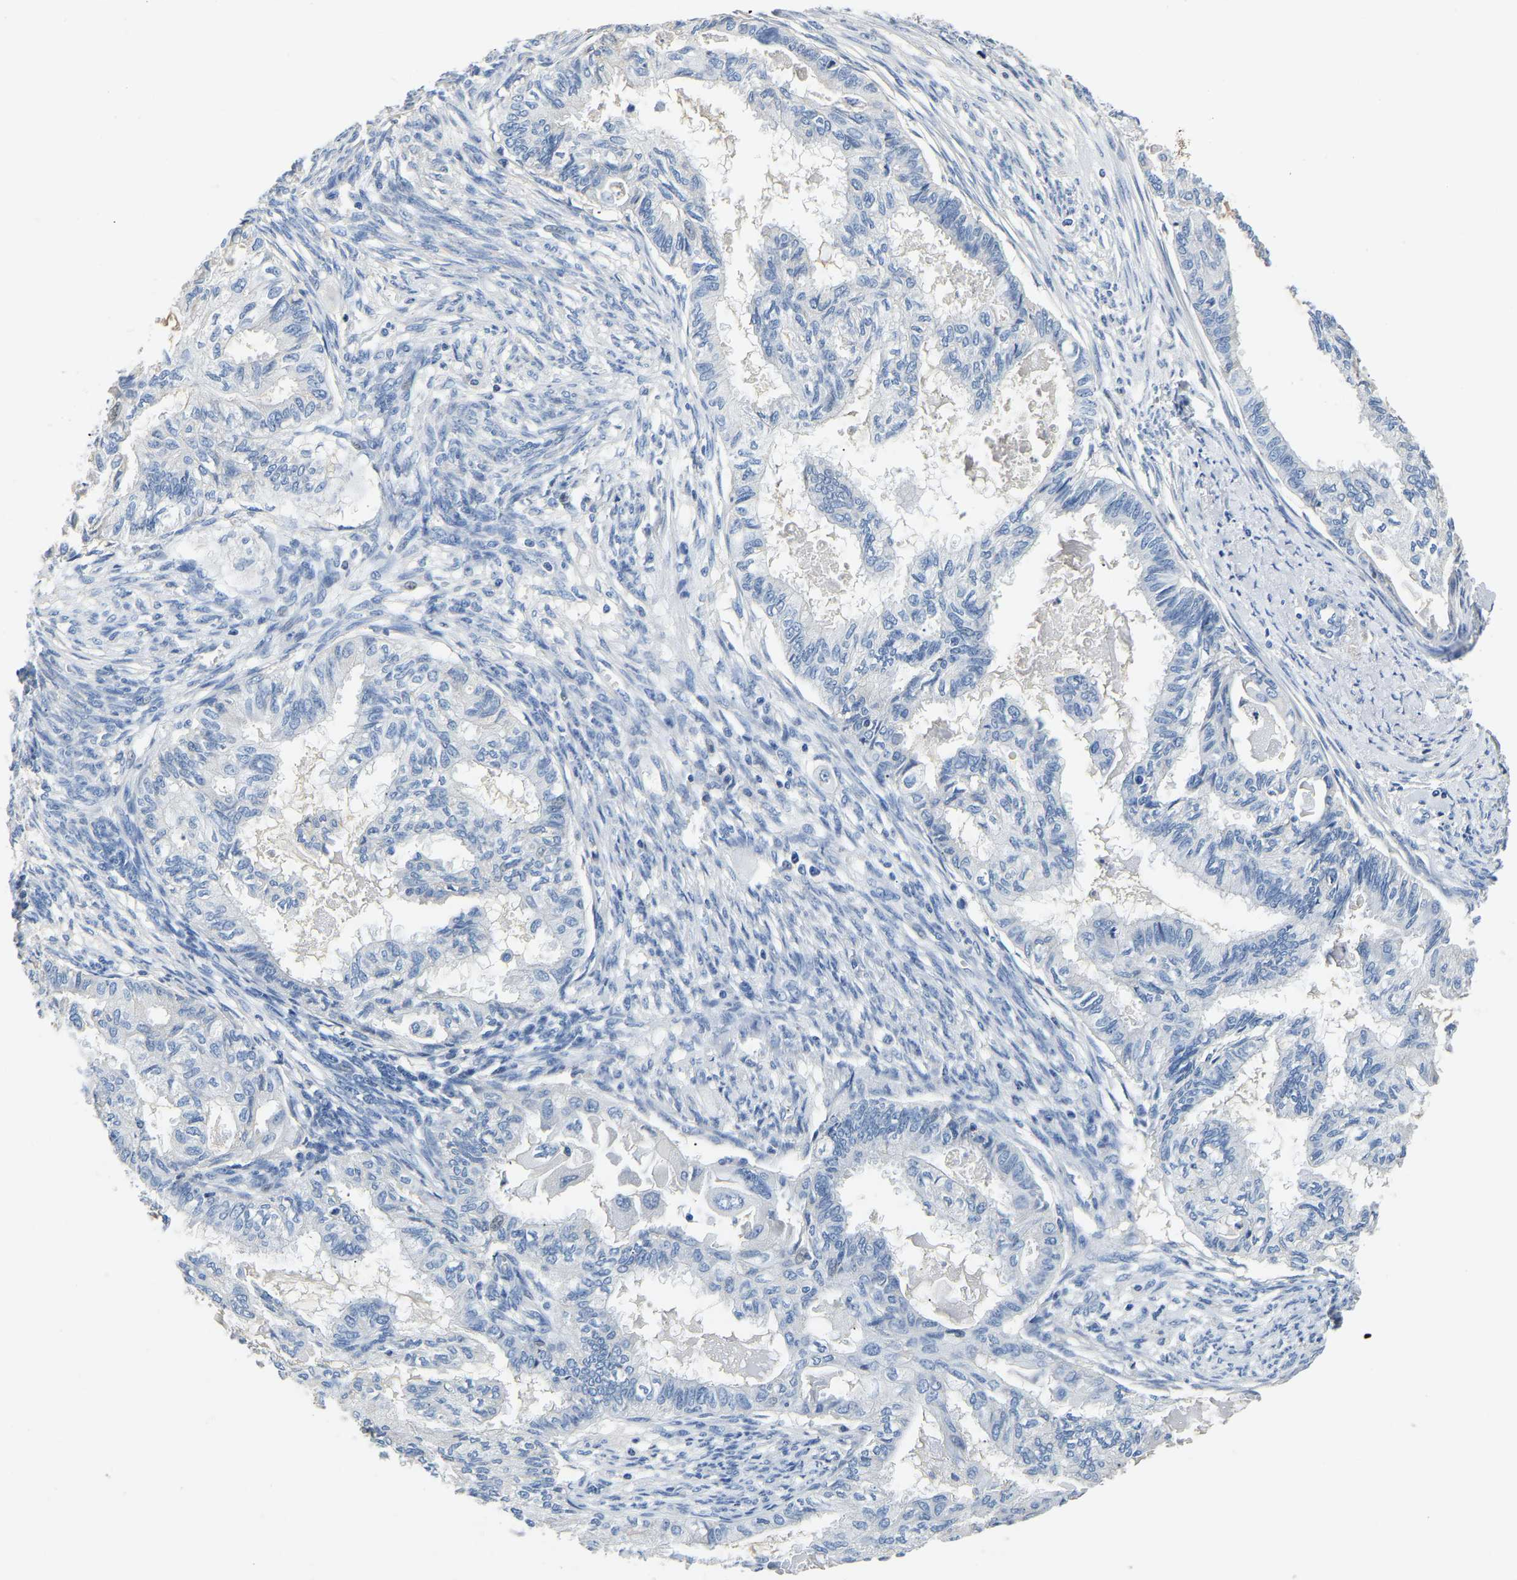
{"staining": {"intensity": "negative", "quantity": "none", "location": "none"}, "tissue": "cervical cancer", "cell_type": "Tumor cells", "image_type": "cancer", "snomed": [{"axis": "morphology", "description": "Normal tissue, NOS"}, {"axis": "morphology", "description": "Adenocarcinoma, NOS"}, {"axis": "topography", "description": "Cervix"}, {"axis": "topography", "description": "Endometrium"}], "caption": "An image of human cervical cancer (adenocarcinoma) is negative for staining in tumor cells.", "gene": "PCK2", "patient": {"sex": "female", "age": 86}}